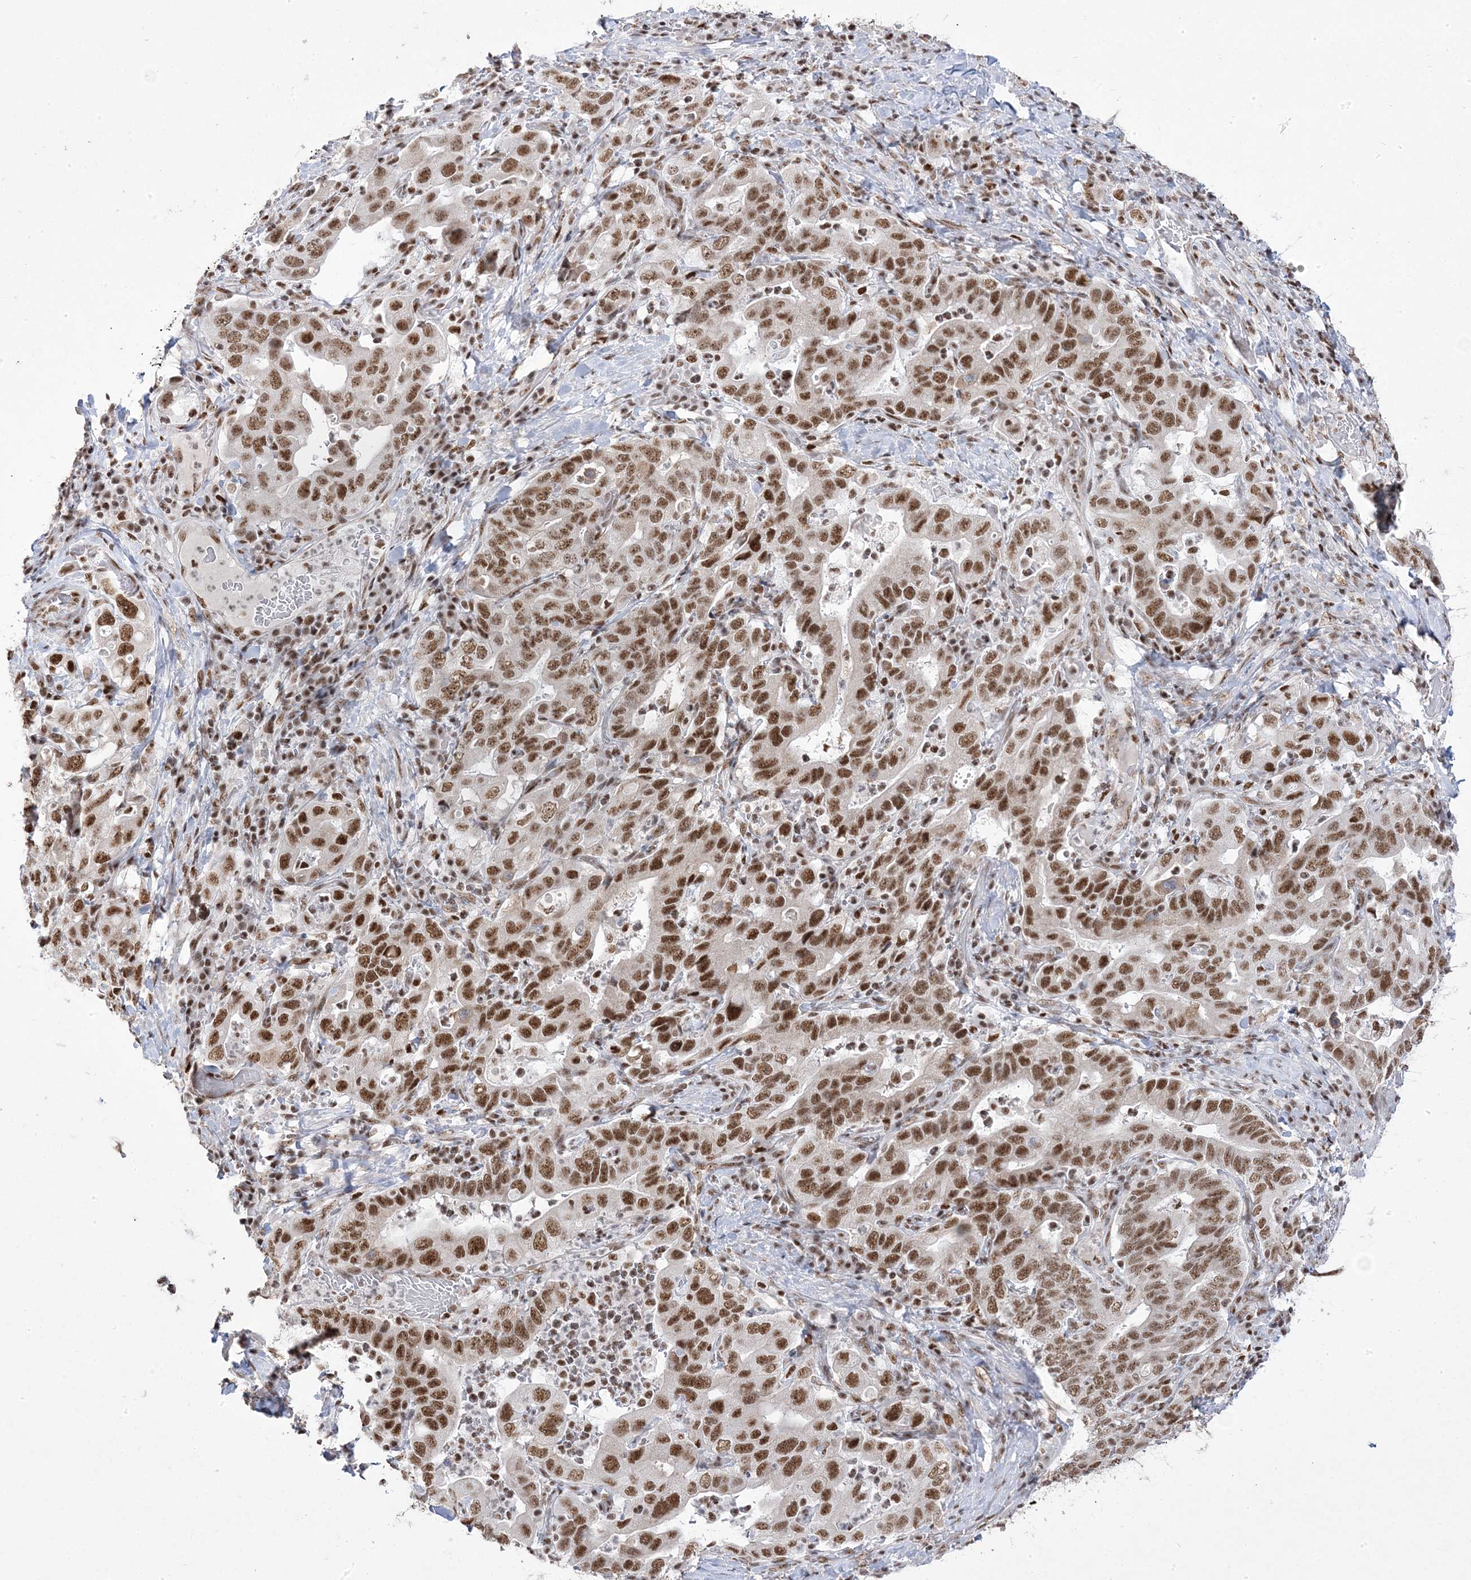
{"staining": {"intensity": "moderate", "quantity": ">75%", "location": "nuclear"}, "tissue": "stomach cancer", "cell_type": "Tumor cells", "image_type": "cancer", "snomed": [{"axis": "morphology", "description": "Adenocarcinoma, NOS"}, {"axis": "topography", "description": "Stomach, upper"}], "caption": "This is a micrograph of immunohistochemistry (IHC) staining of stomach adenocarcinoma, which shows moderate staining in the nuclear of tumor cells.", "gene": "MTREX", "patient": {"sex": "male", "age": 62}}